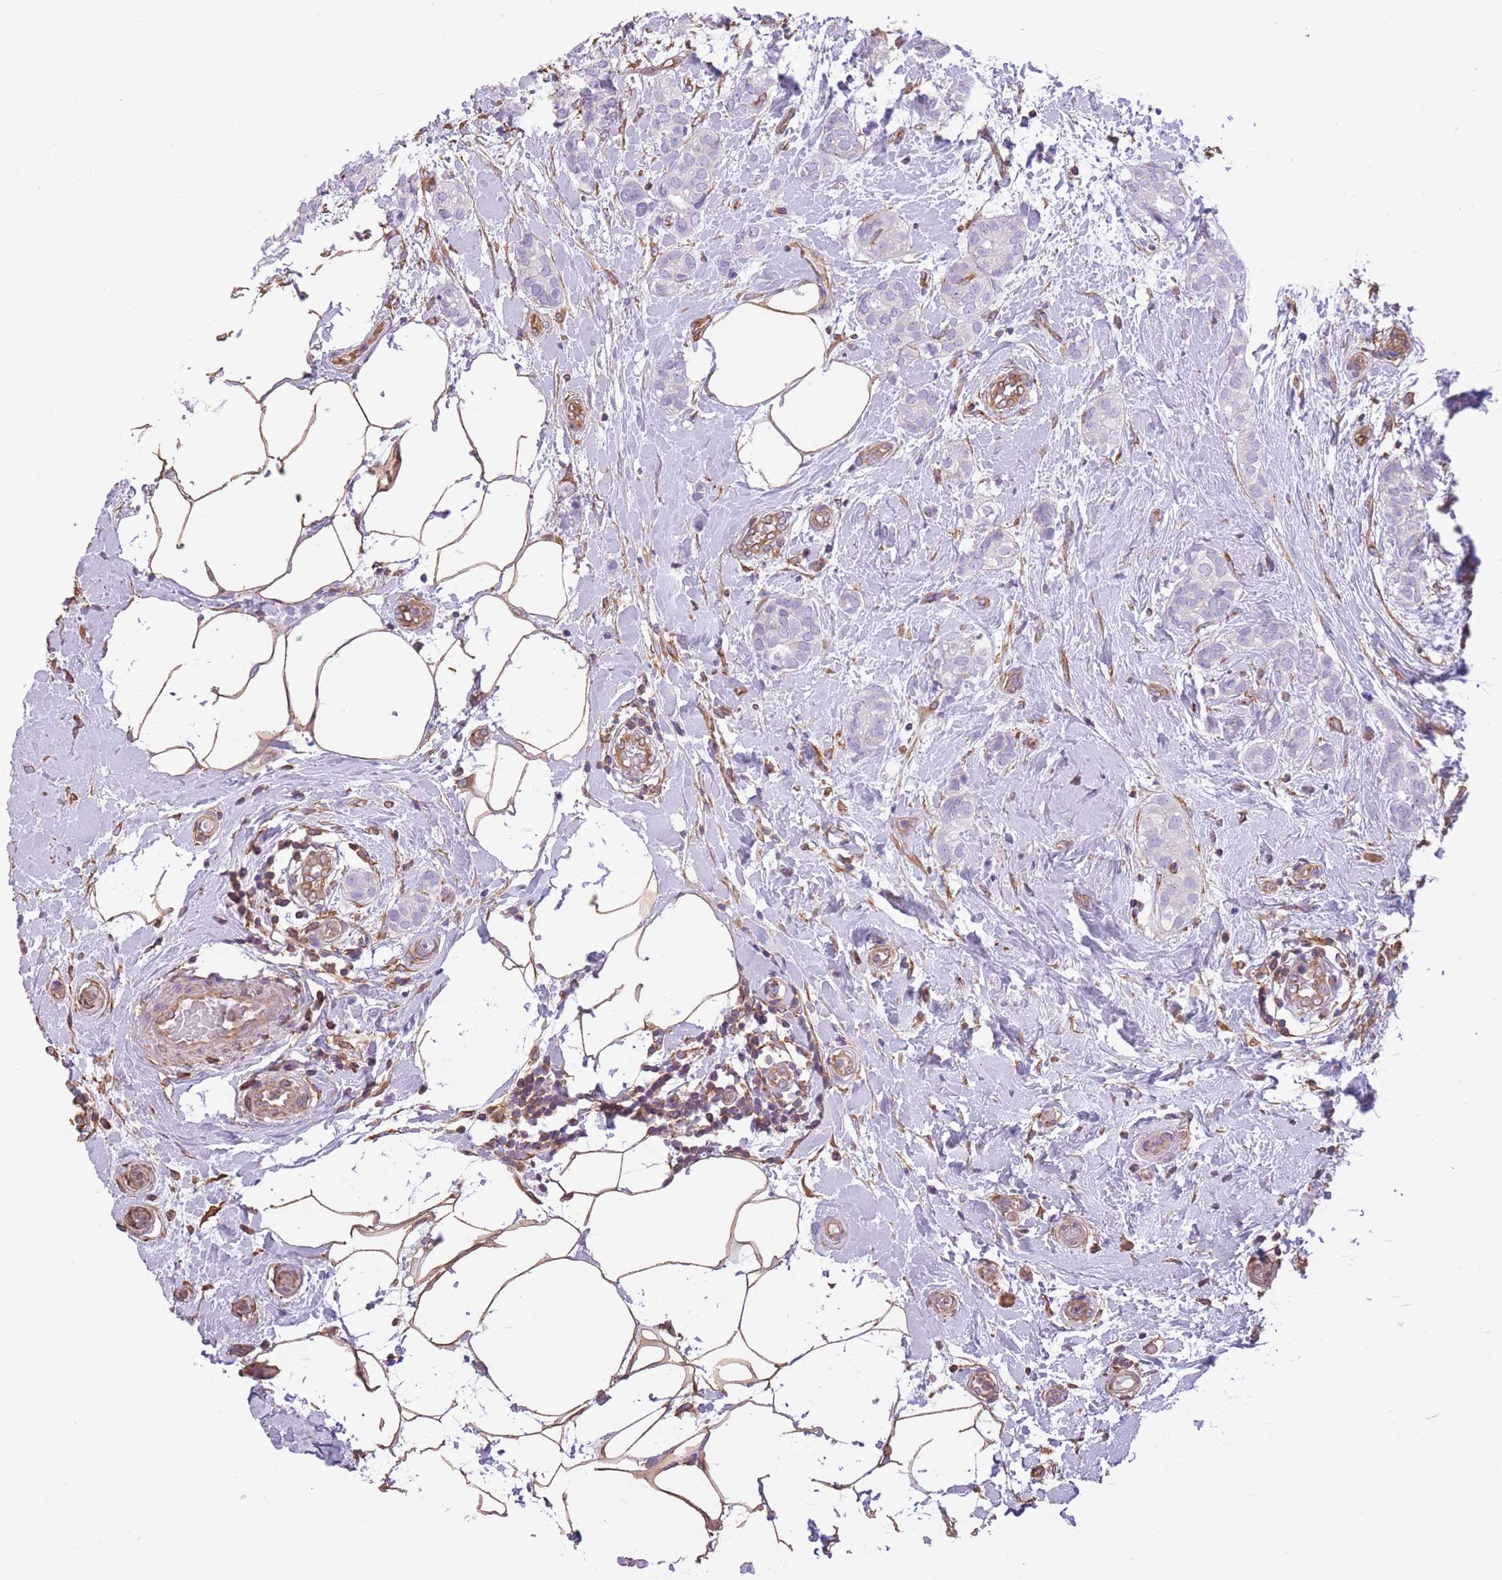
{"staining": {"intensity": "negative", "quantity": "none", "location": "none"}, "tissue": "breast cancer", "cell_type": "Tumor cells", "image_type": "cancer", "snomed": [{"axis": "morphology", "description": "Duct carcinoma"}, {"axis": "topography", "description": "Breast"}], "caption": "DAB (3,3'-diaminobenzidine) immunohistochemical staining of human infiltrating ductal carcinoma (breast) exhibits no significant staining in tumor cells.", "gene": "ADD1", "patient": {"sex": "female", "age": 73}}